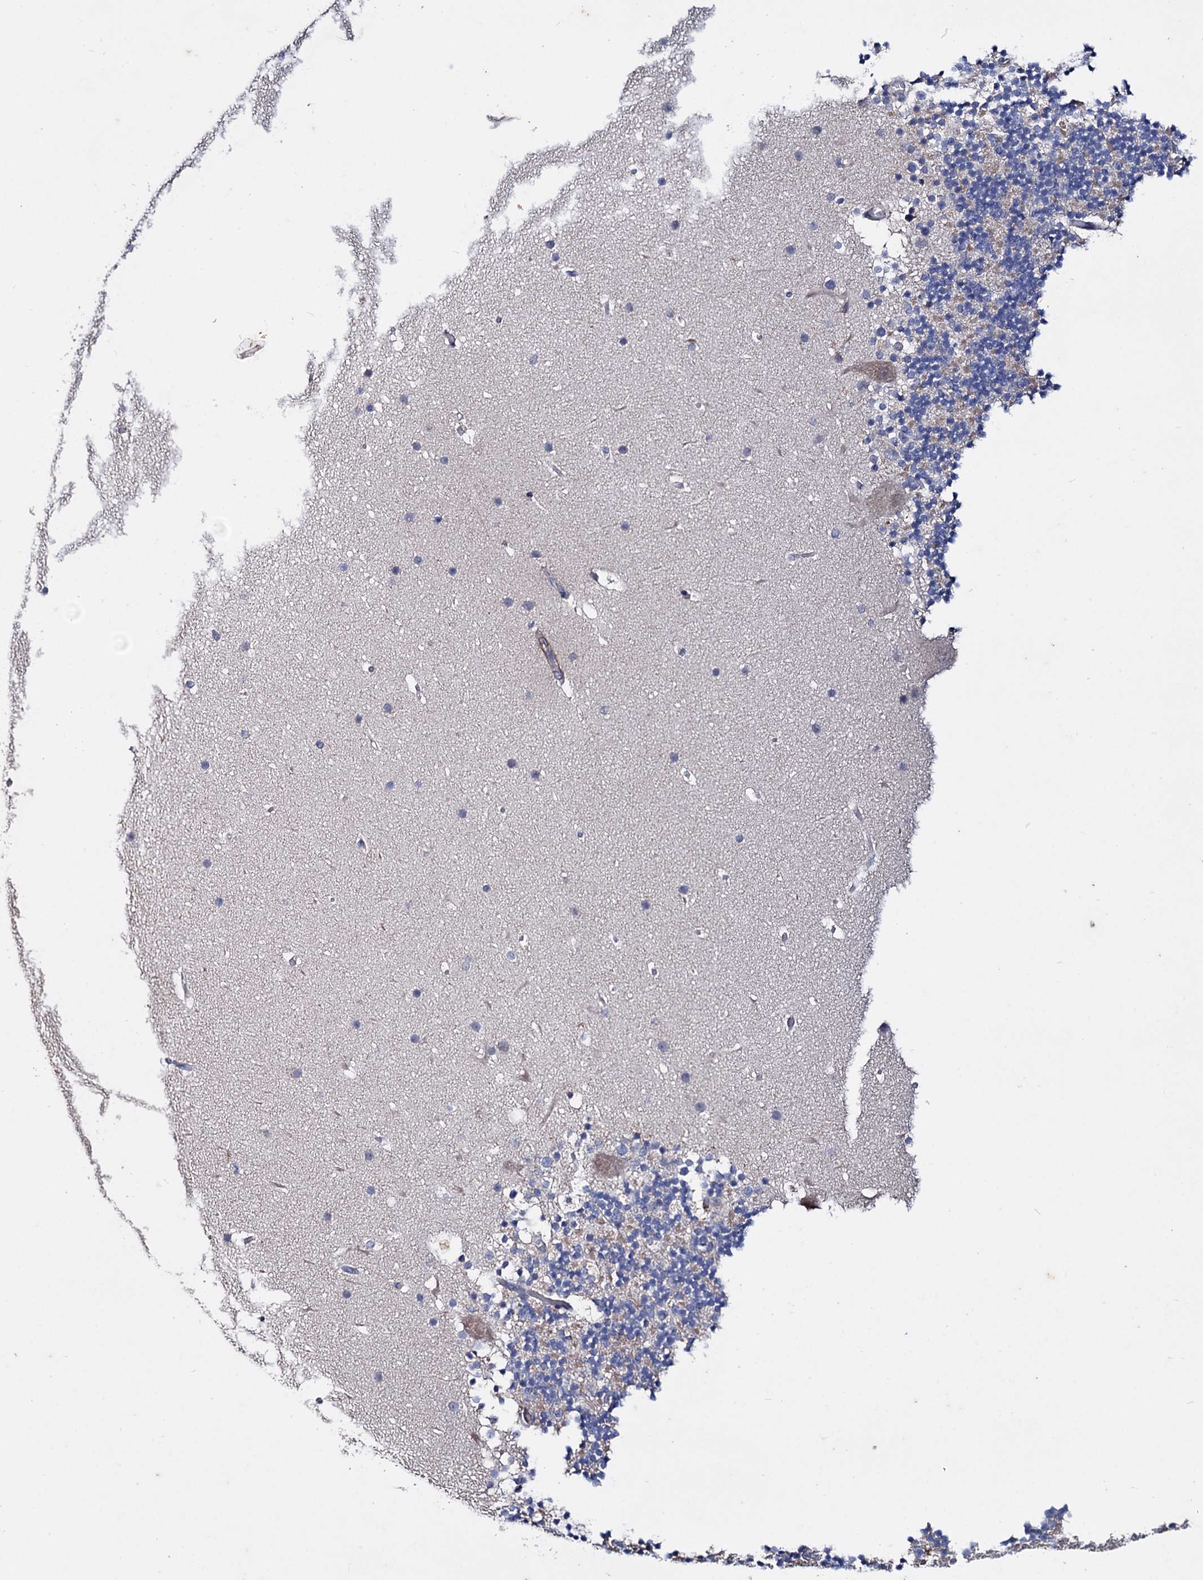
{"staining": {"intensity": "moderate", "quantity": "<25%", "location": "cytoplasmic/membranous"}, "tissue": "cerebellum", "cell_type": "Cells in granular layer", "image_type": "normal", "snomed": [{"axis": "morphology", "description": "Normal tissue, NOS"}, {"axis": "topography", "description": "Cerebellum"}], "caption": "Moderate cytoplasmic/membranous expression for a protein is present in approximately <25% of cells in granular layer of unremarkable cerebellum using immunohistochemistry.", "gene": "CLPB", "patient": {"sex": "male", "age": 57}}